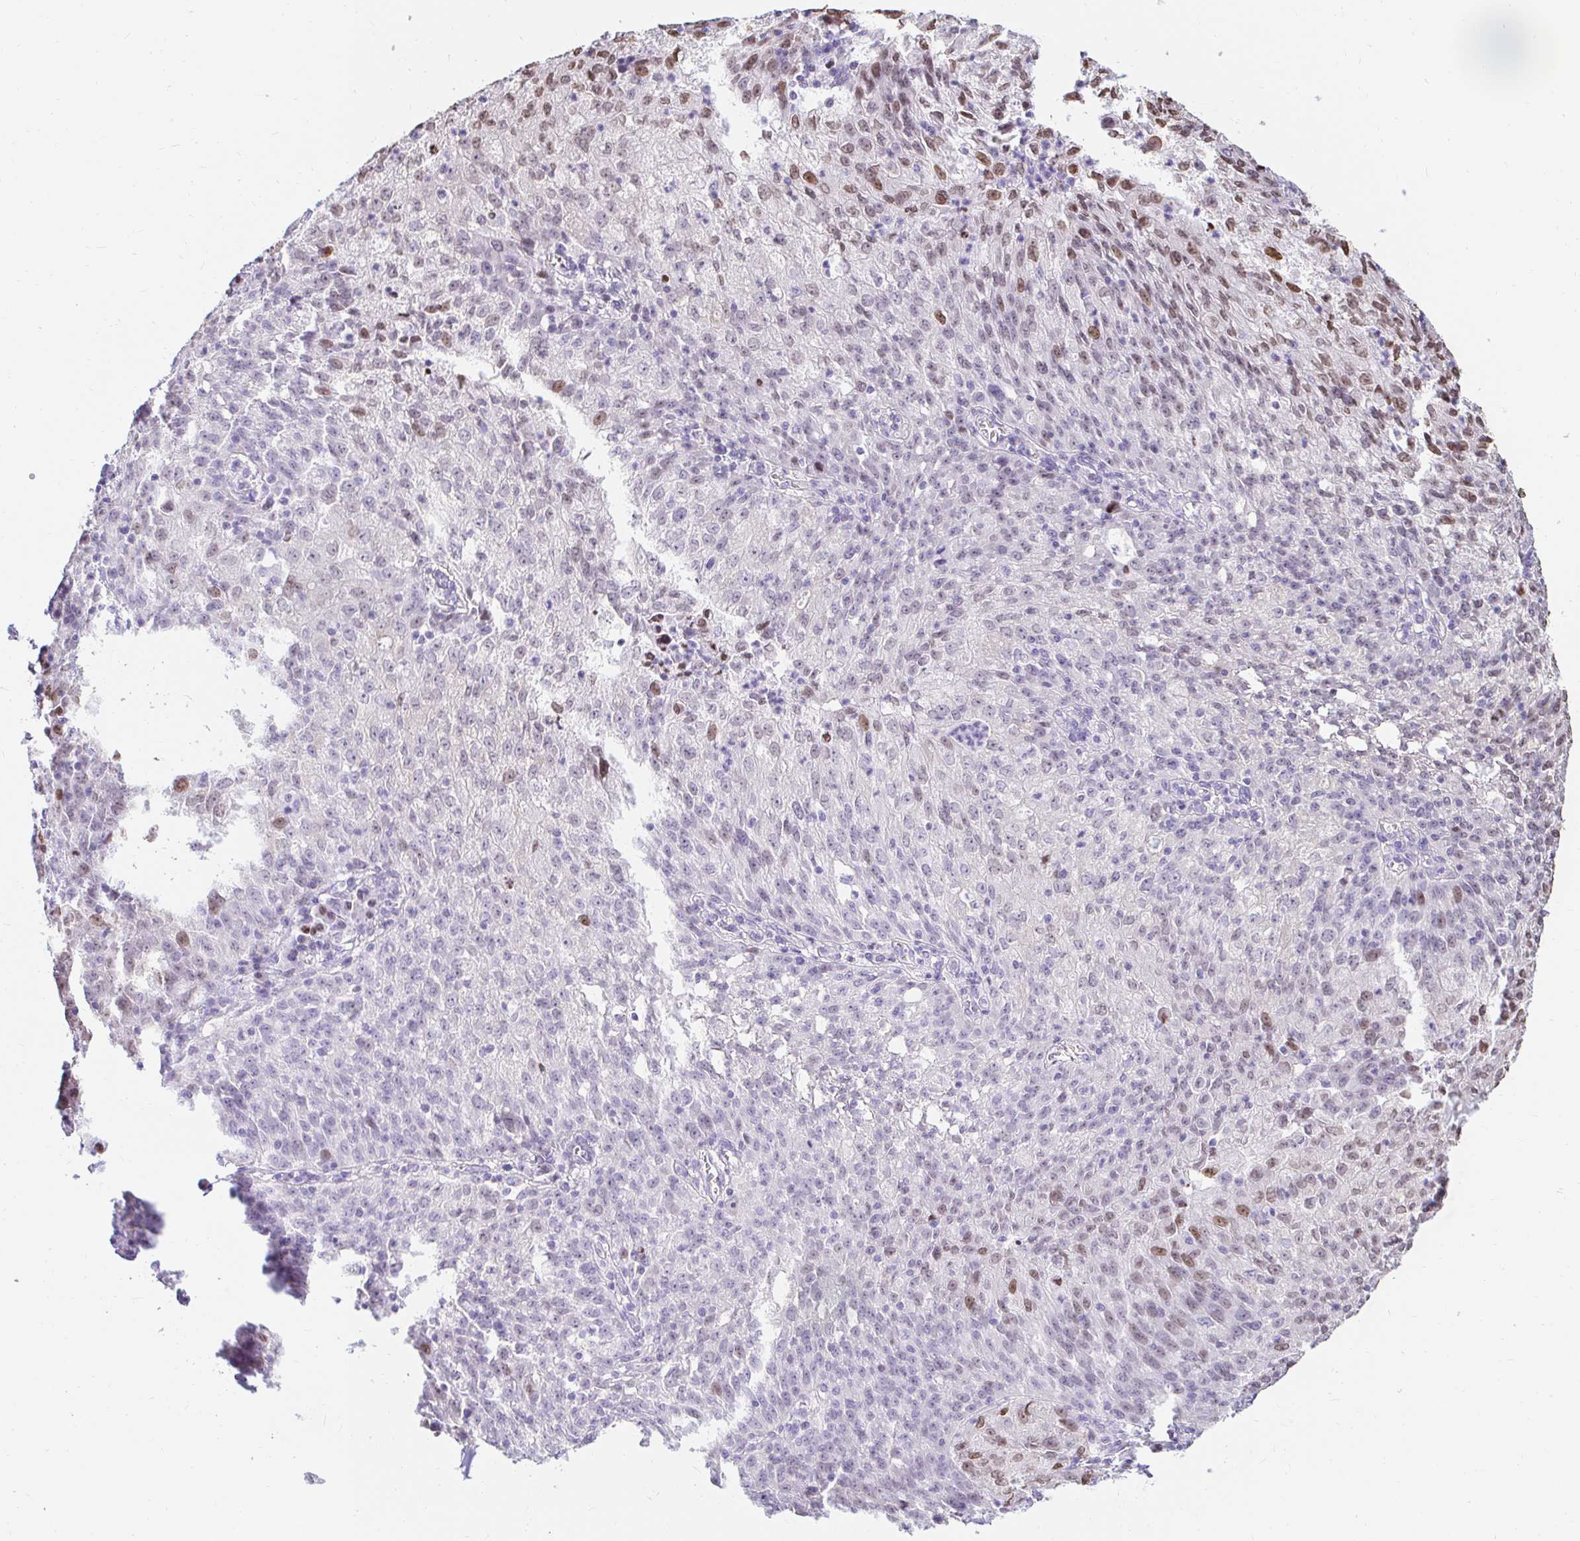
{"staining": {"intensity": "moderate", "quantity": "25%-75%", "location": "nuclear"}, "tissue": "lung cancer", "cell_type": "Tumor cells", "image_type": "cancer", "snomed": [{"axis": "morphology", "description": "Squamous cell carcinoma, NOS"}, {"axis": "morphology", "description": "Squamous cell carcinoma, metastatic, NOS"}, {"axis": "topography", "description": "Bronchus"}, {"axis": "topography", "description": "Lung"}], "caption": "Protein analysis of lung cancer tissue displays moderate nuclear positivity in approximately 25%-75% of tumor cells.", "gene": "CAPSL", "patient": {"sex": "male", "age": 62}}